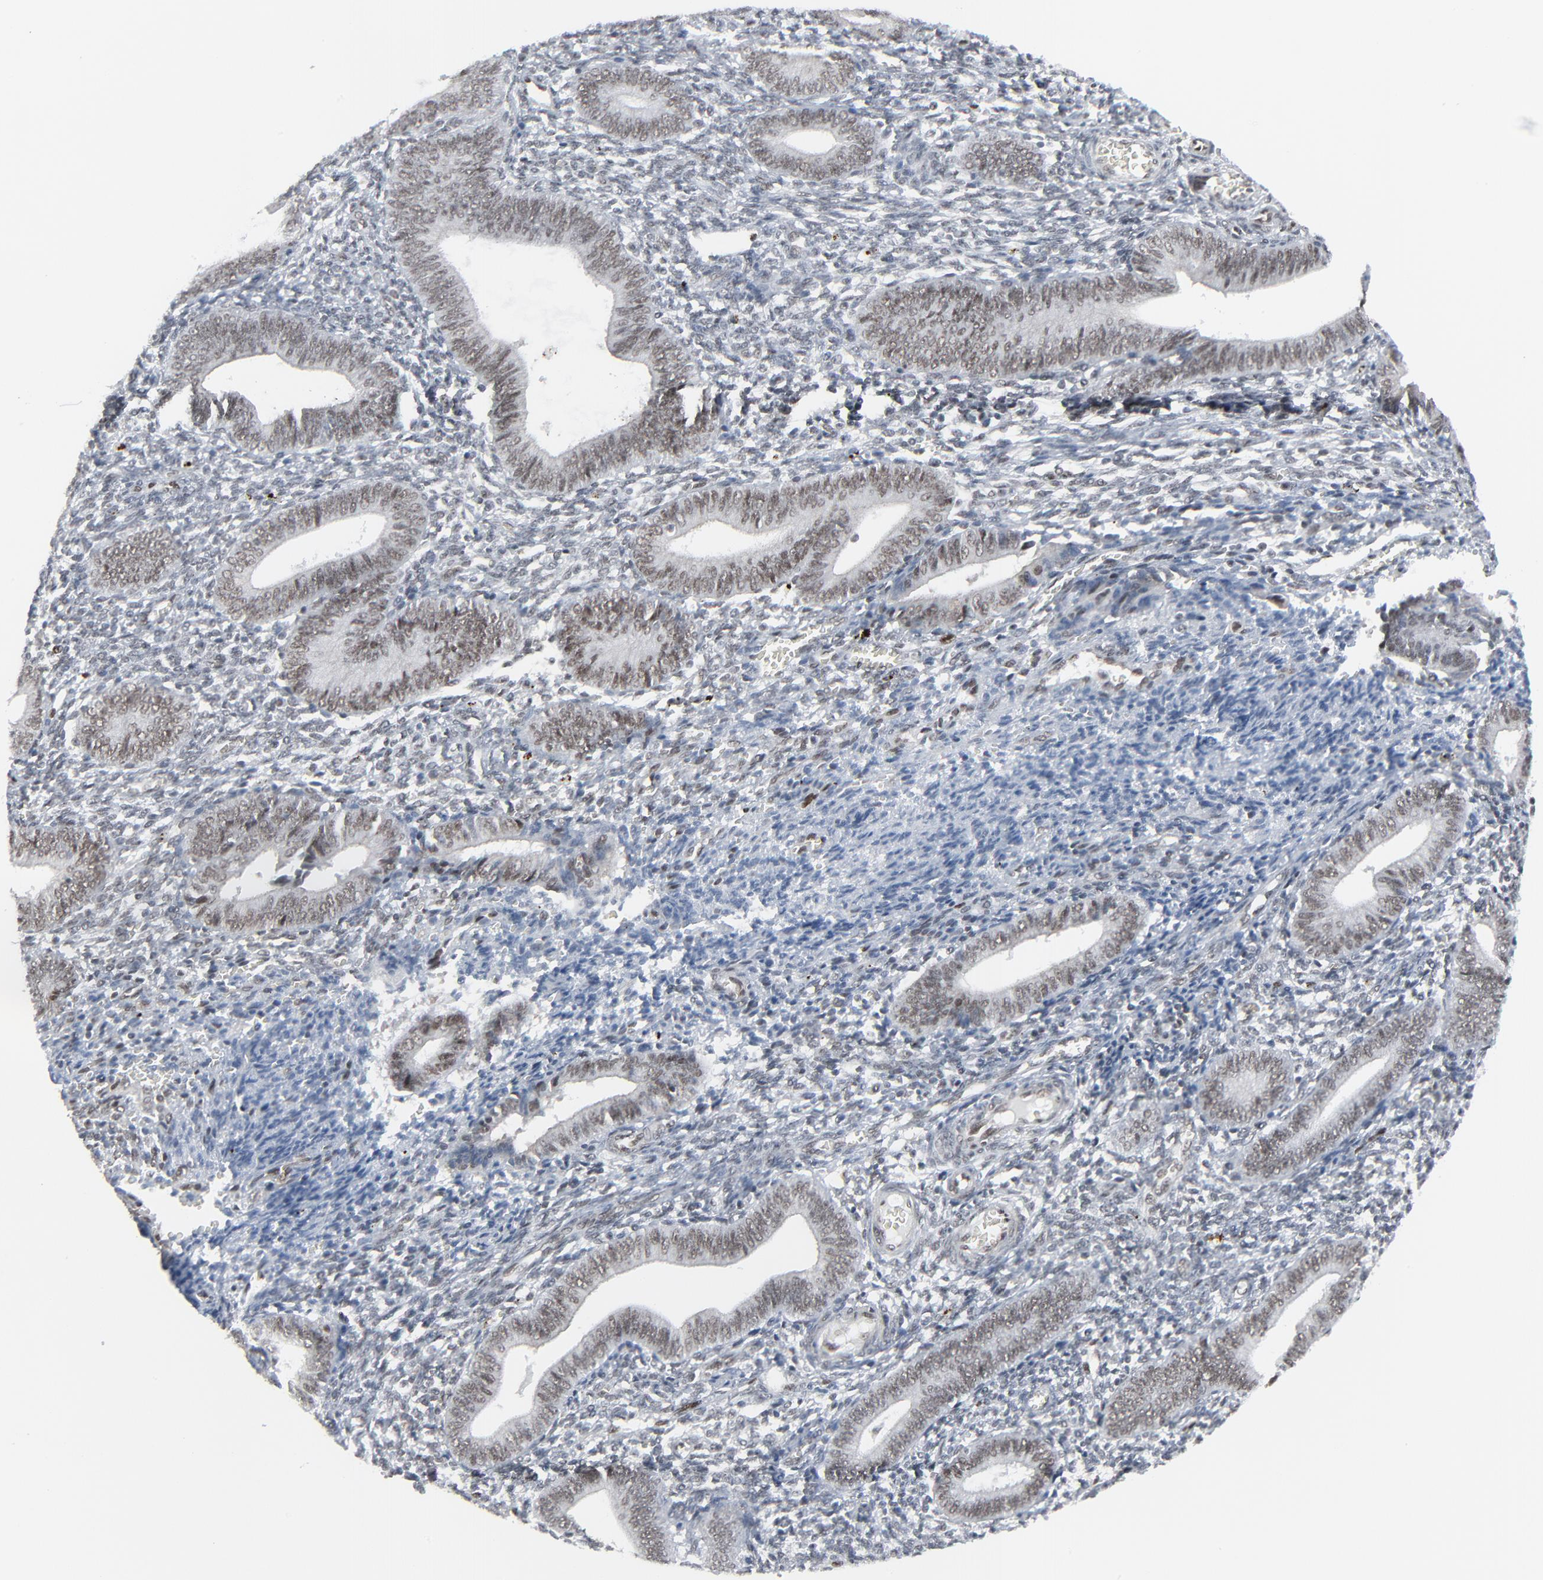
{"staining": {"intensity": "weak", "quantity": "25%-75%", "location": "nuclear"}, "tissue": "endometrium", "cell_type": "Cells in endometrial stroma", "image_type": "normal", "snomed": [{"axis": "morphology", "description": "Normal tissue, NOS"}, {"axis": "topography", "description": "Uterus"}, {"axis": "topography", "description": "Endometrium"}], "caption": "A brown stain labels weak nuclear positivity of a protein in cells in endometrial stroma of unremarkable human endometrium.", "gene": "FBXO28", "patient": {"sex": "female", "age": 33}}